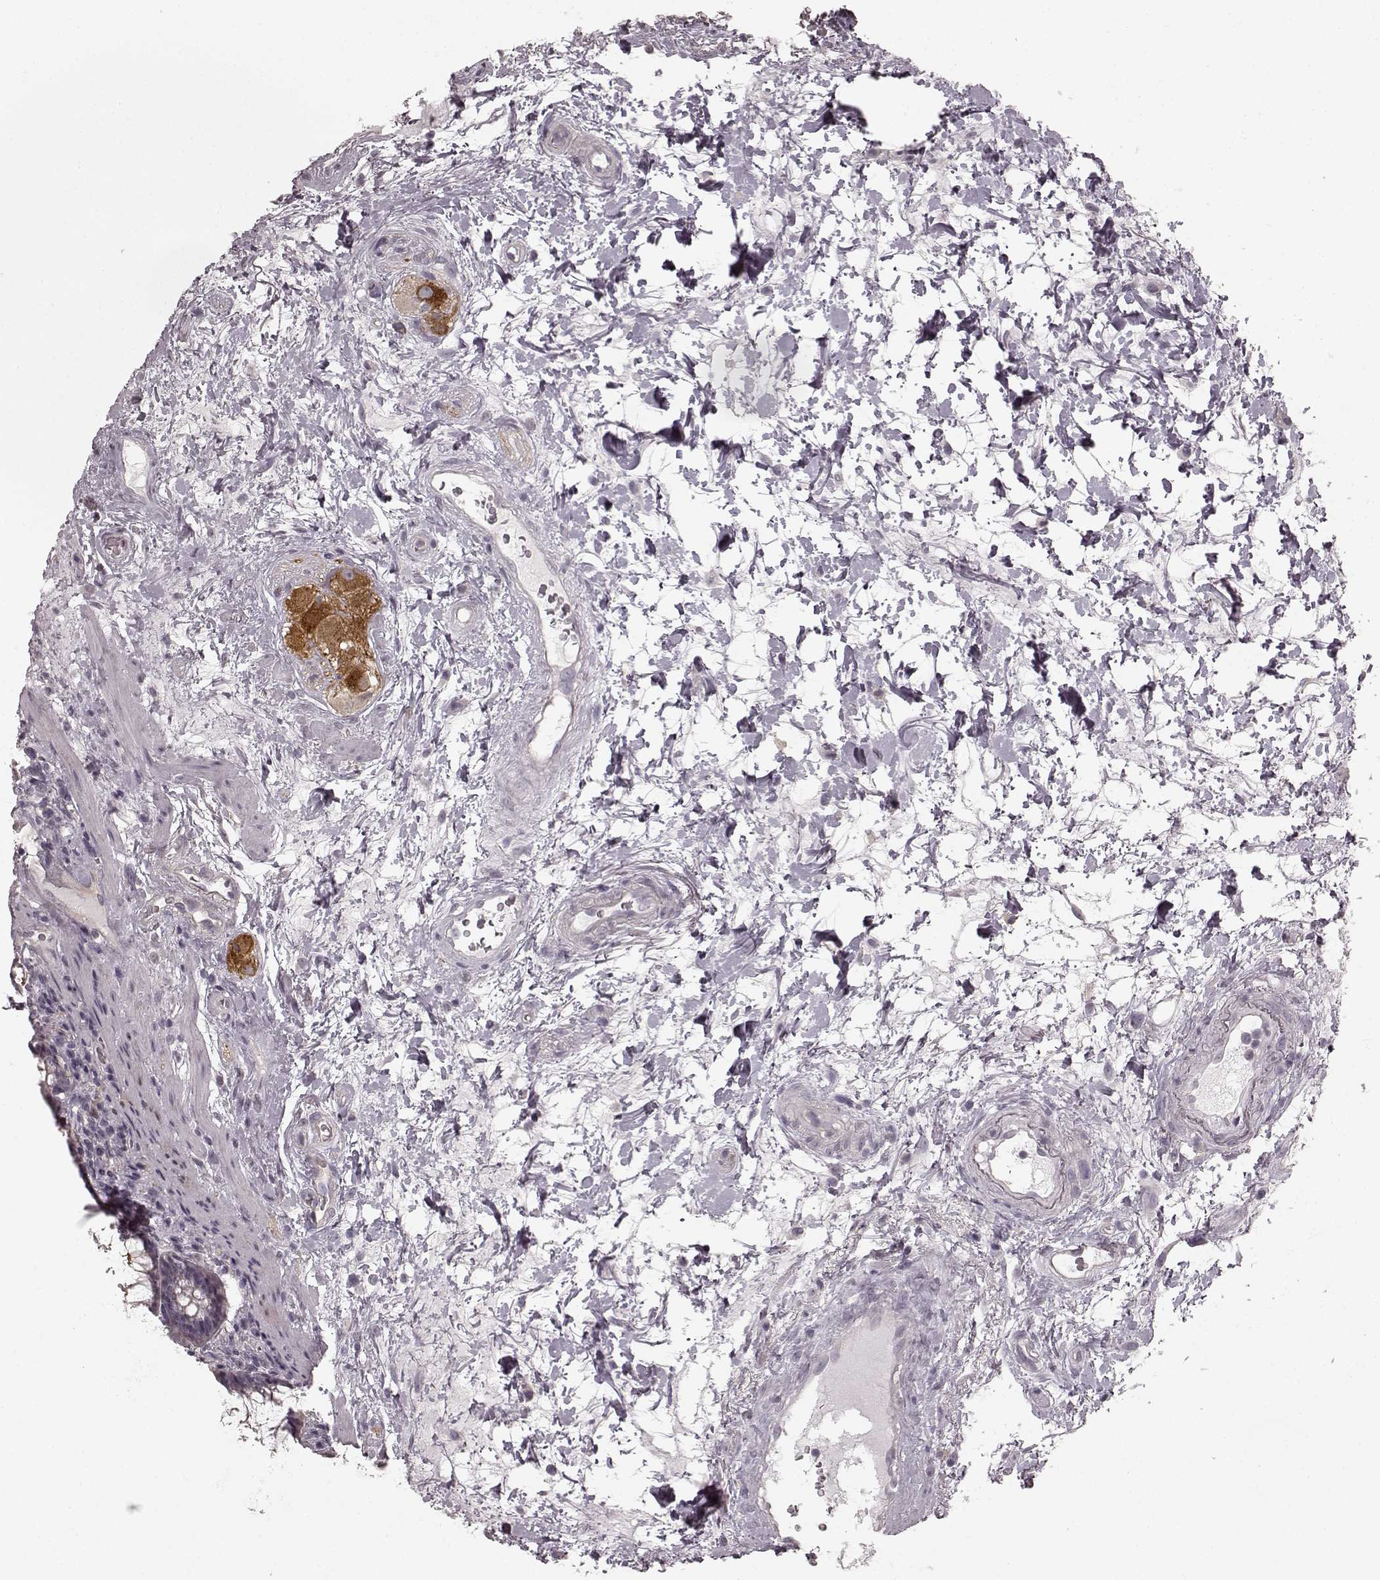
{"staining": {"intensity": "strong", "quantity": "<25%", "location": "cytoplasmic/membranous"}, "tissue": "rectum", "cell_type": "Glandular cells", "image_type": "normal", "snomed": [{"axis": "morphology", "description": "Normal tissue, NOS"}, {"axis": "topography", "description": "Rectum"}], "caption": "Strong cytoplasmic/membranous staining for a protein is identified in about <25% of glandular cells of unremarkable rectum using IHC.", "gene": "PRKCE", "patient": {"sex": "male", "age": 72}}